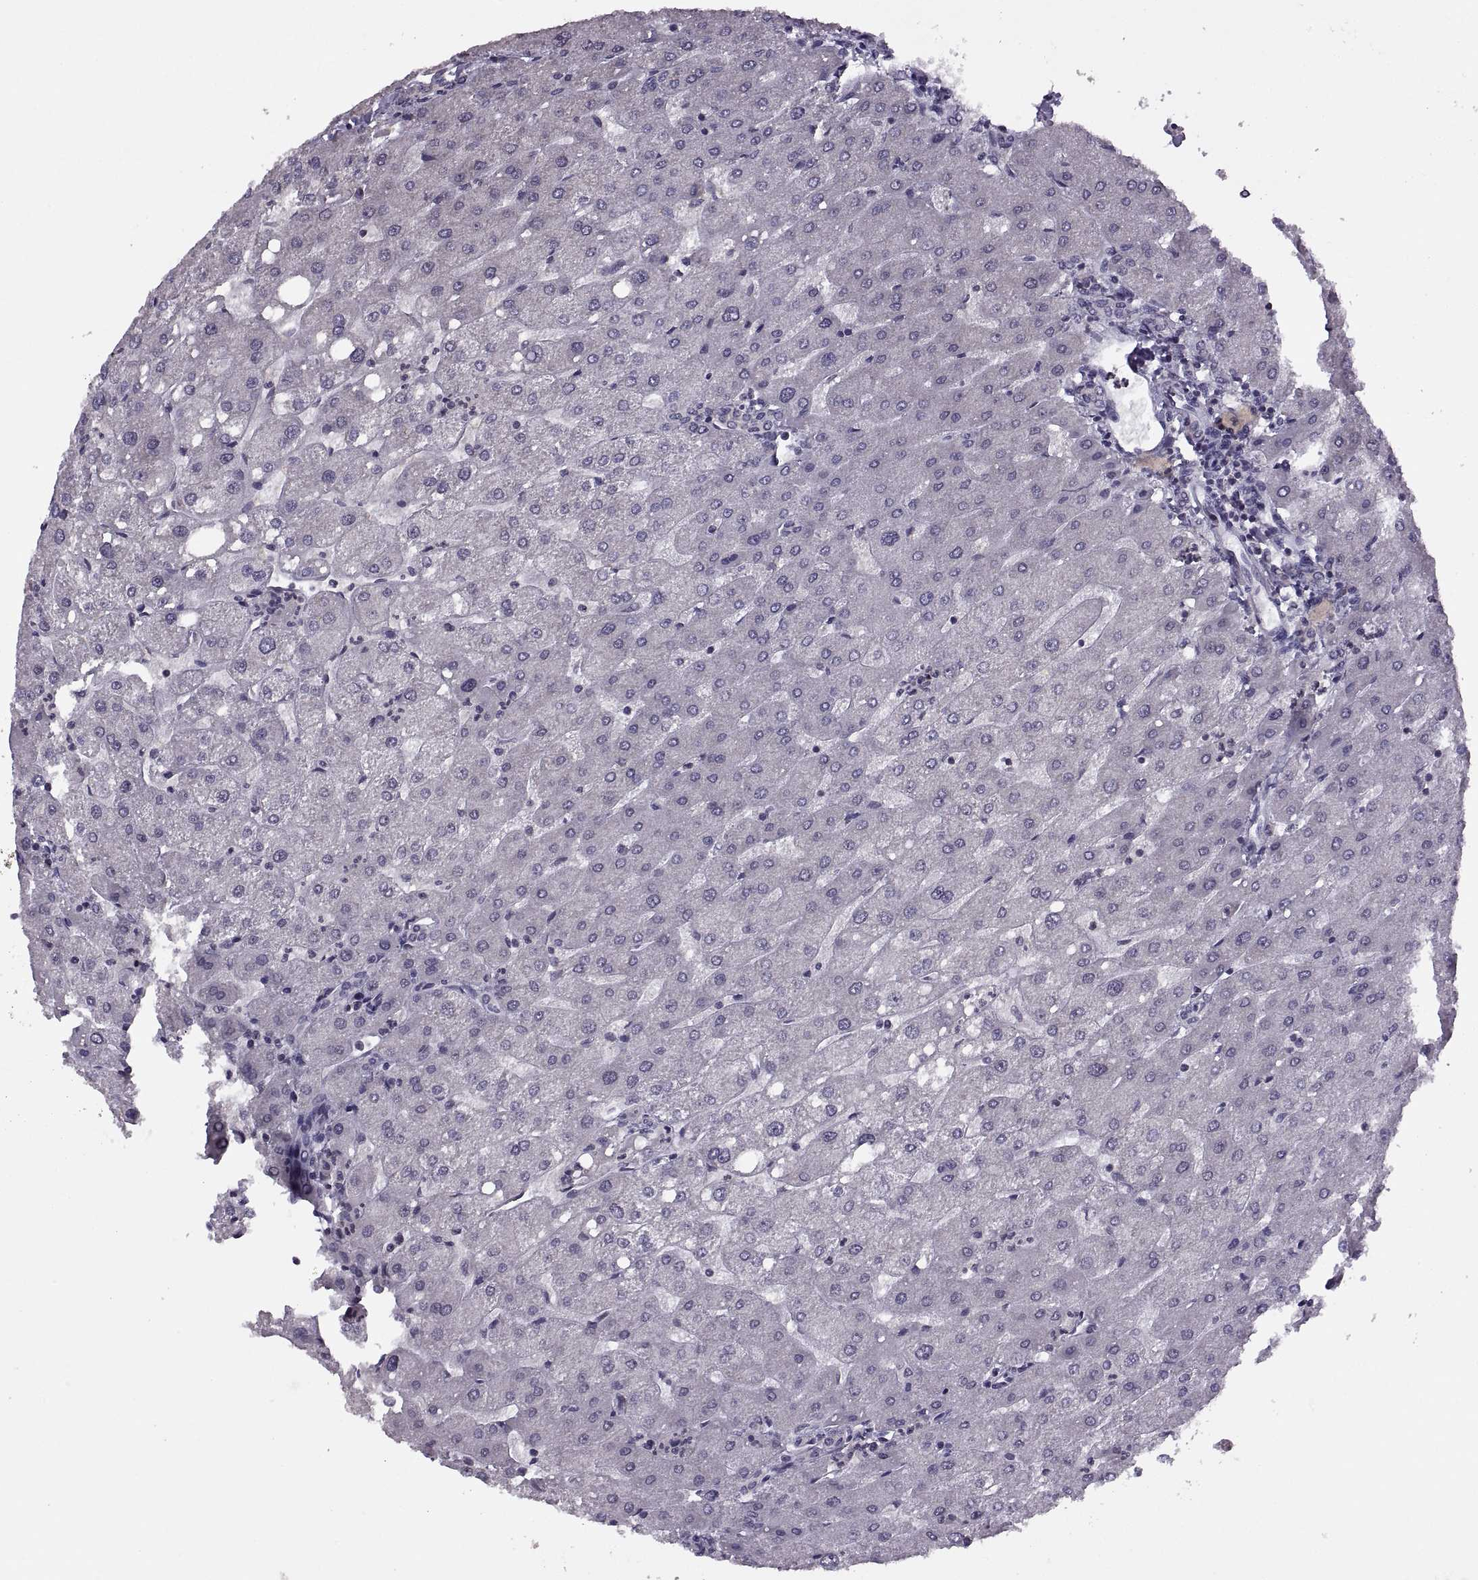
{"staining": {"intensity": "negative", "quantity": "none", "location": "none"}, "tissue": "liver", "cell_type": "Cholangiocytes", "image_type": "normal", "snomed": [{"axis": "morphology", "description": "Normal tissue, NOS"}, {"axis": "topography", "description": "Liver"}], "caption": "This is an immunohistochemistry micrograph of normal human liver. There is no positivity in cholangiocytes.", "gene": "INTS3", "patient": {"sex": "male", "age": 67}}